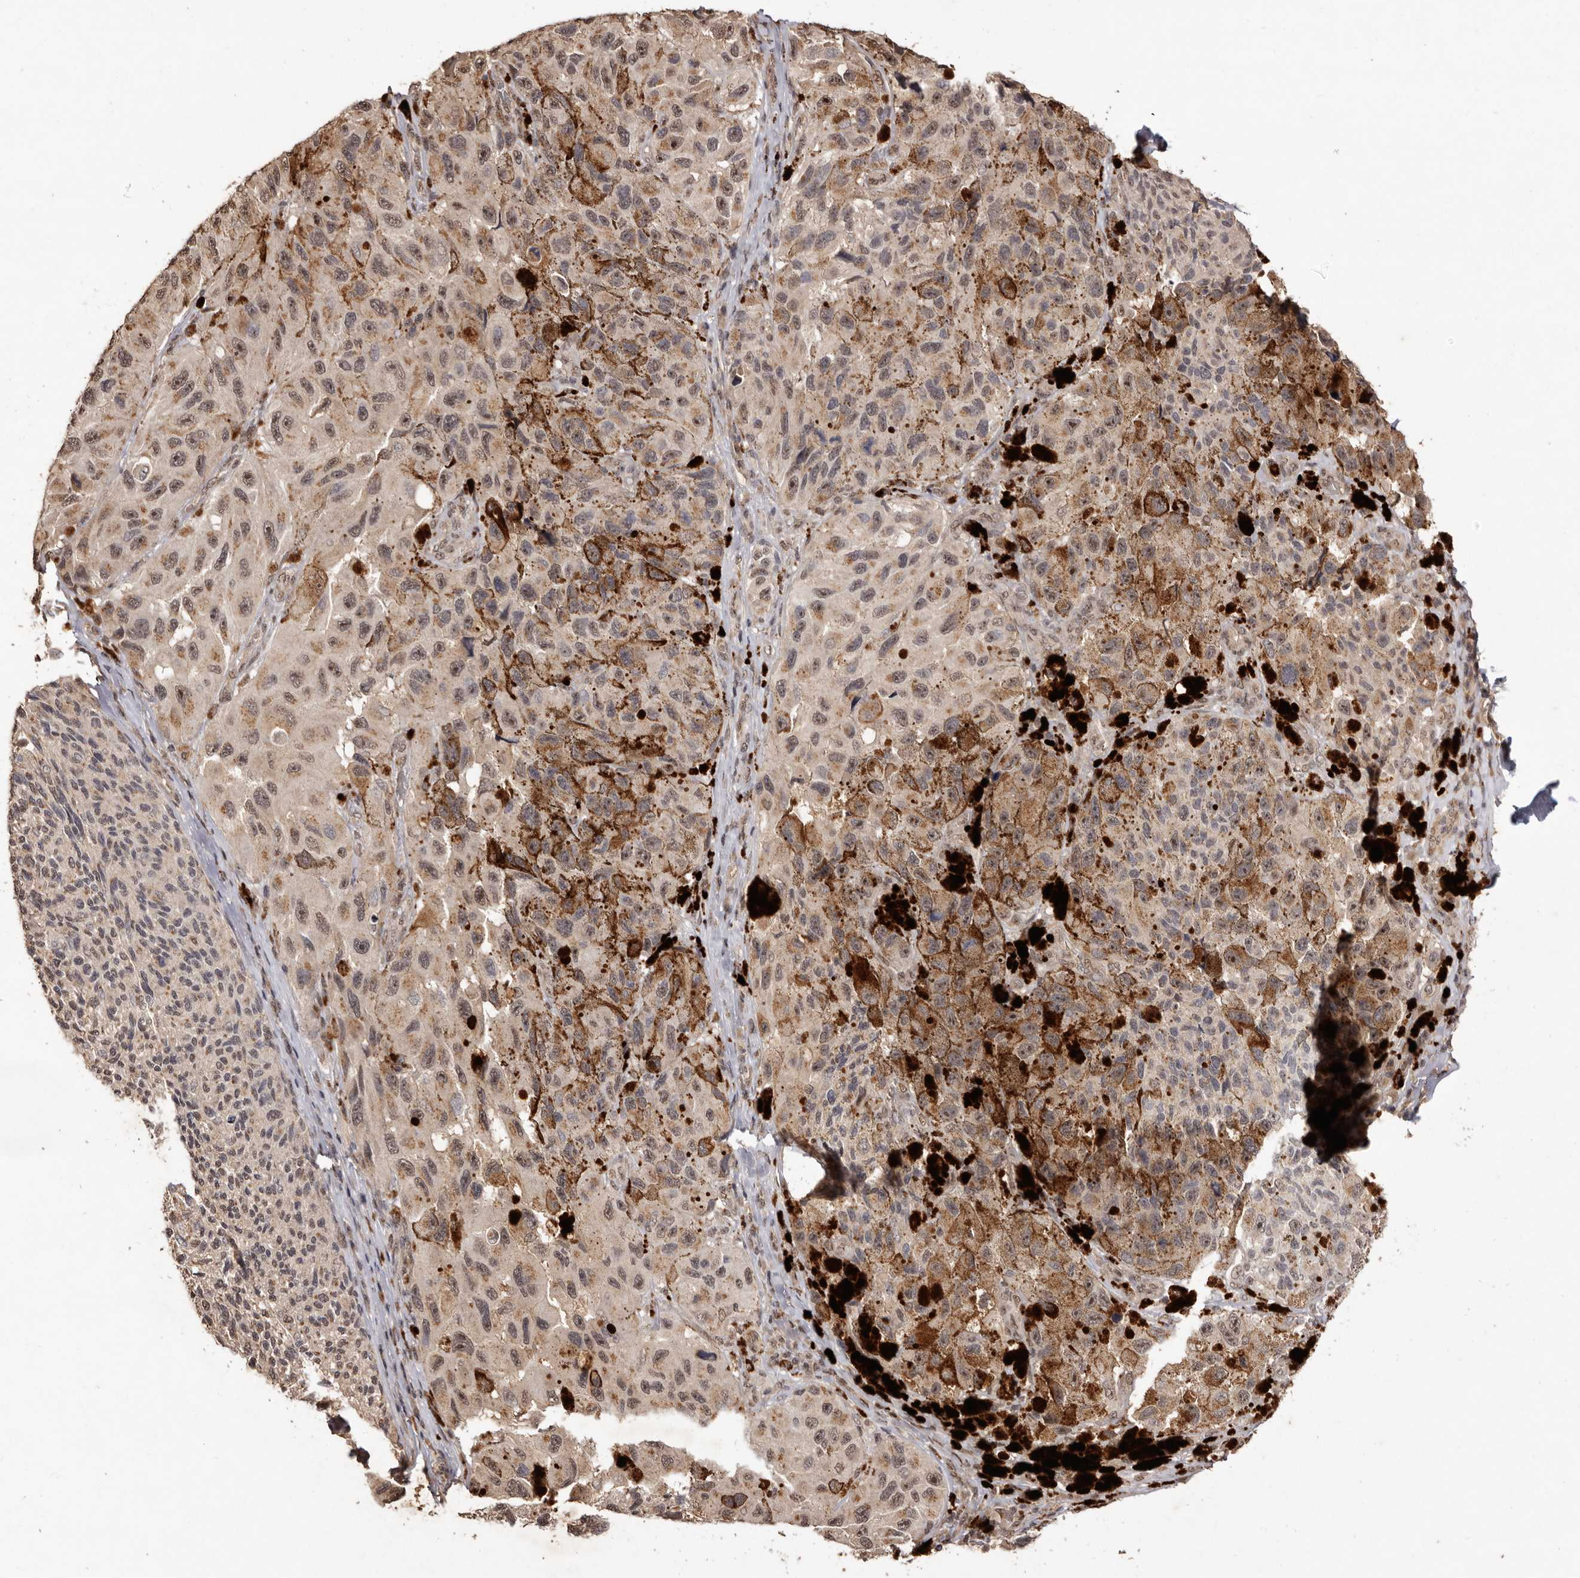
{"staining": {"intensity": "moderate", "quantity": "25%-75%", "location": "cytoplasmic/membranous,nuclear"}, "tissue": "melanoma", "cell_type": "Tumor cells", "image_type": "cancer", "snomed": [{"axis": "morphology", "description": "Malignant melanoma, NOS"}, {"axis": "topography", "description": "Skin"}], "caption": "Human malignant melanoma stained with a protein marker reveals moderate staining in tumor cells.", "gene": "NOTCH1", "patient": {"sex": "female", "age": 73}}